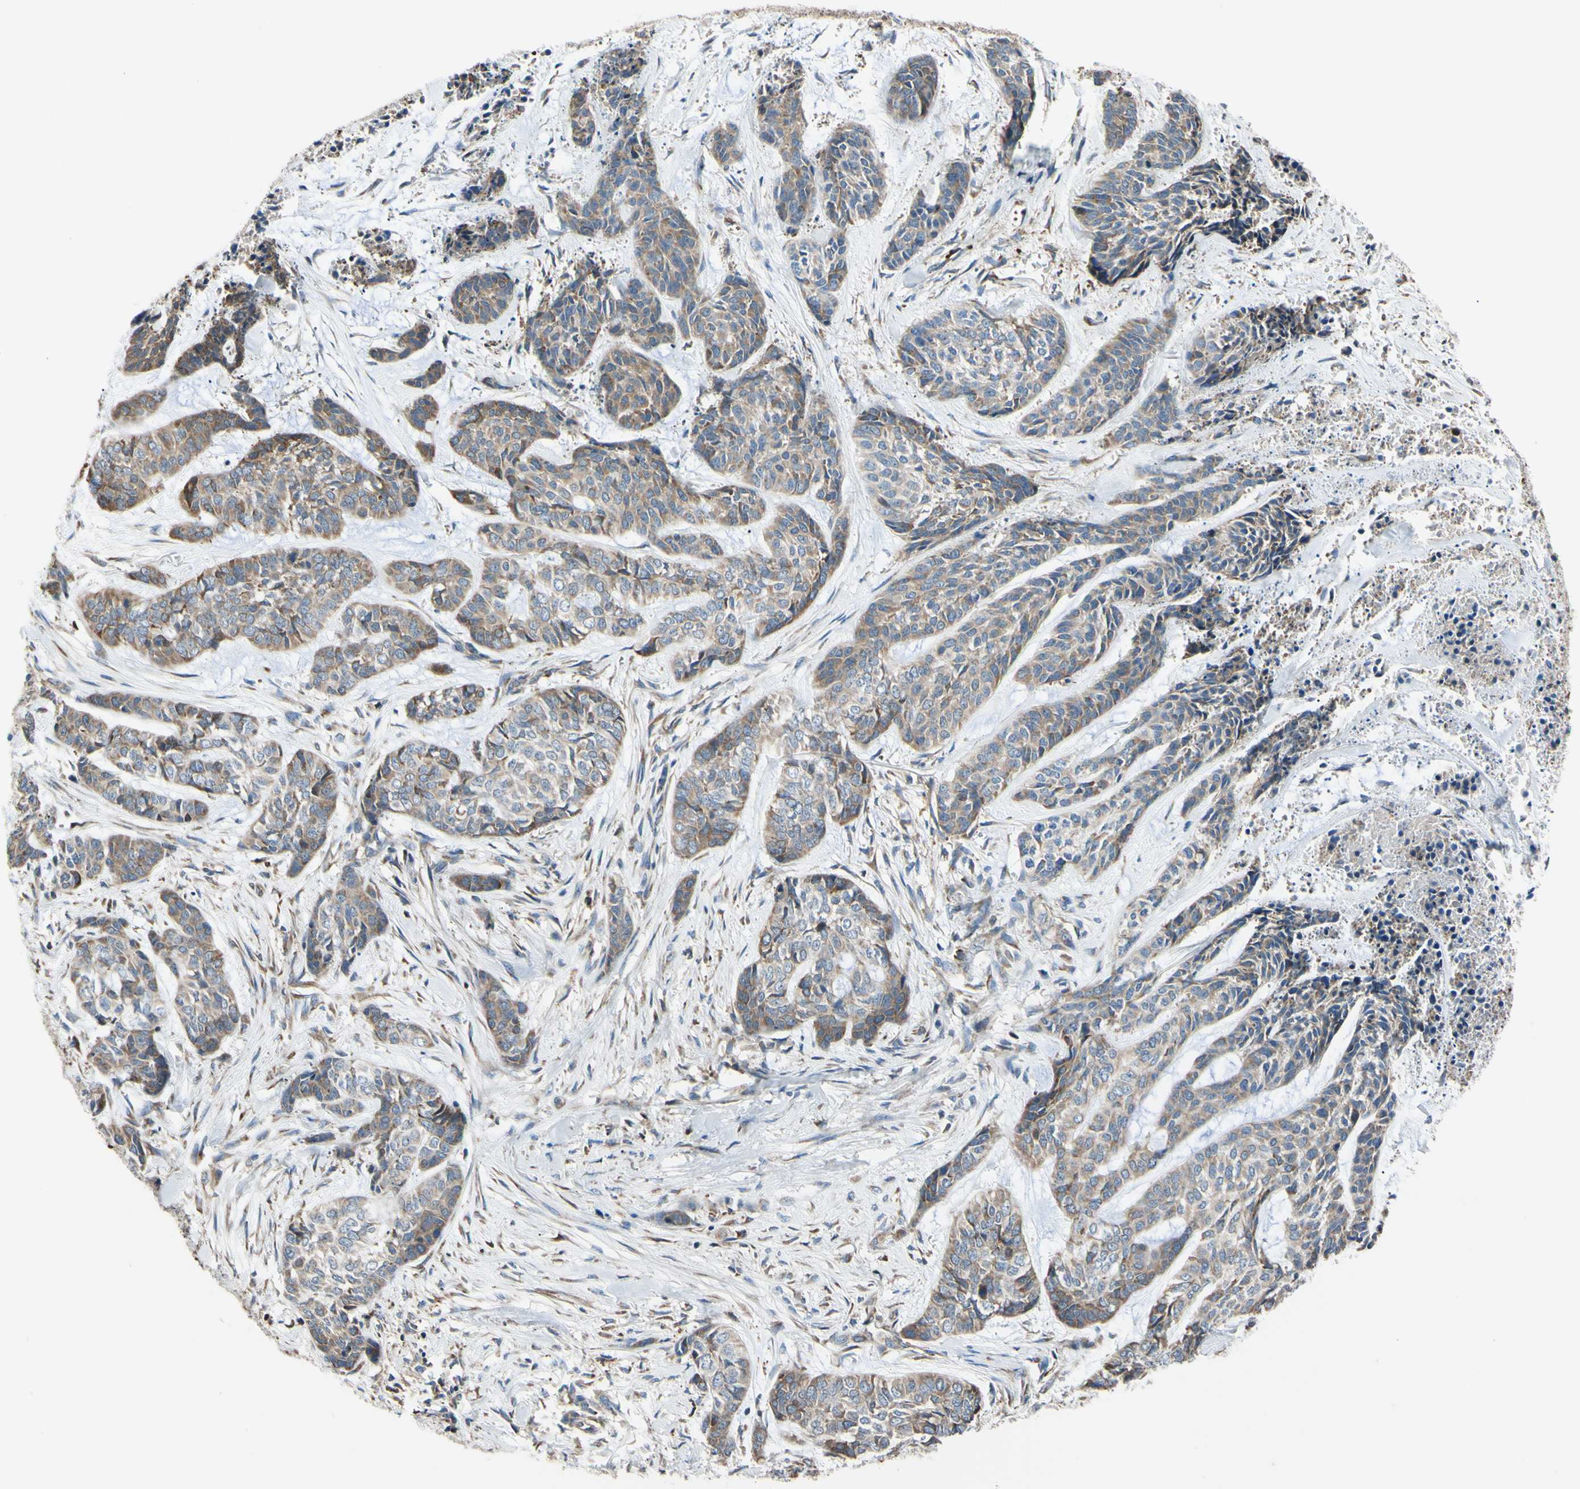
{"staining": {"intensity": "moderate", "quantity": ">75%", "location": "cytoplasmic/membranous"}, "tissue": "skin cancer", "cell_type": "Tumor cells", "image_type": "cancer", "snomed": [{"axis": "morphology", "description": "Basal cell carcinoma"}, {"axis": "topography", "description": "Skin"}], "caption": "Moderate cytoplasmic/membranous positivity for a protein is present in approximately >75% of tumor cells of skin basal cell carcinoma using immunohistochemistry.", "gene": "BMF", "patient": {"sex": "female", "age": 64}}